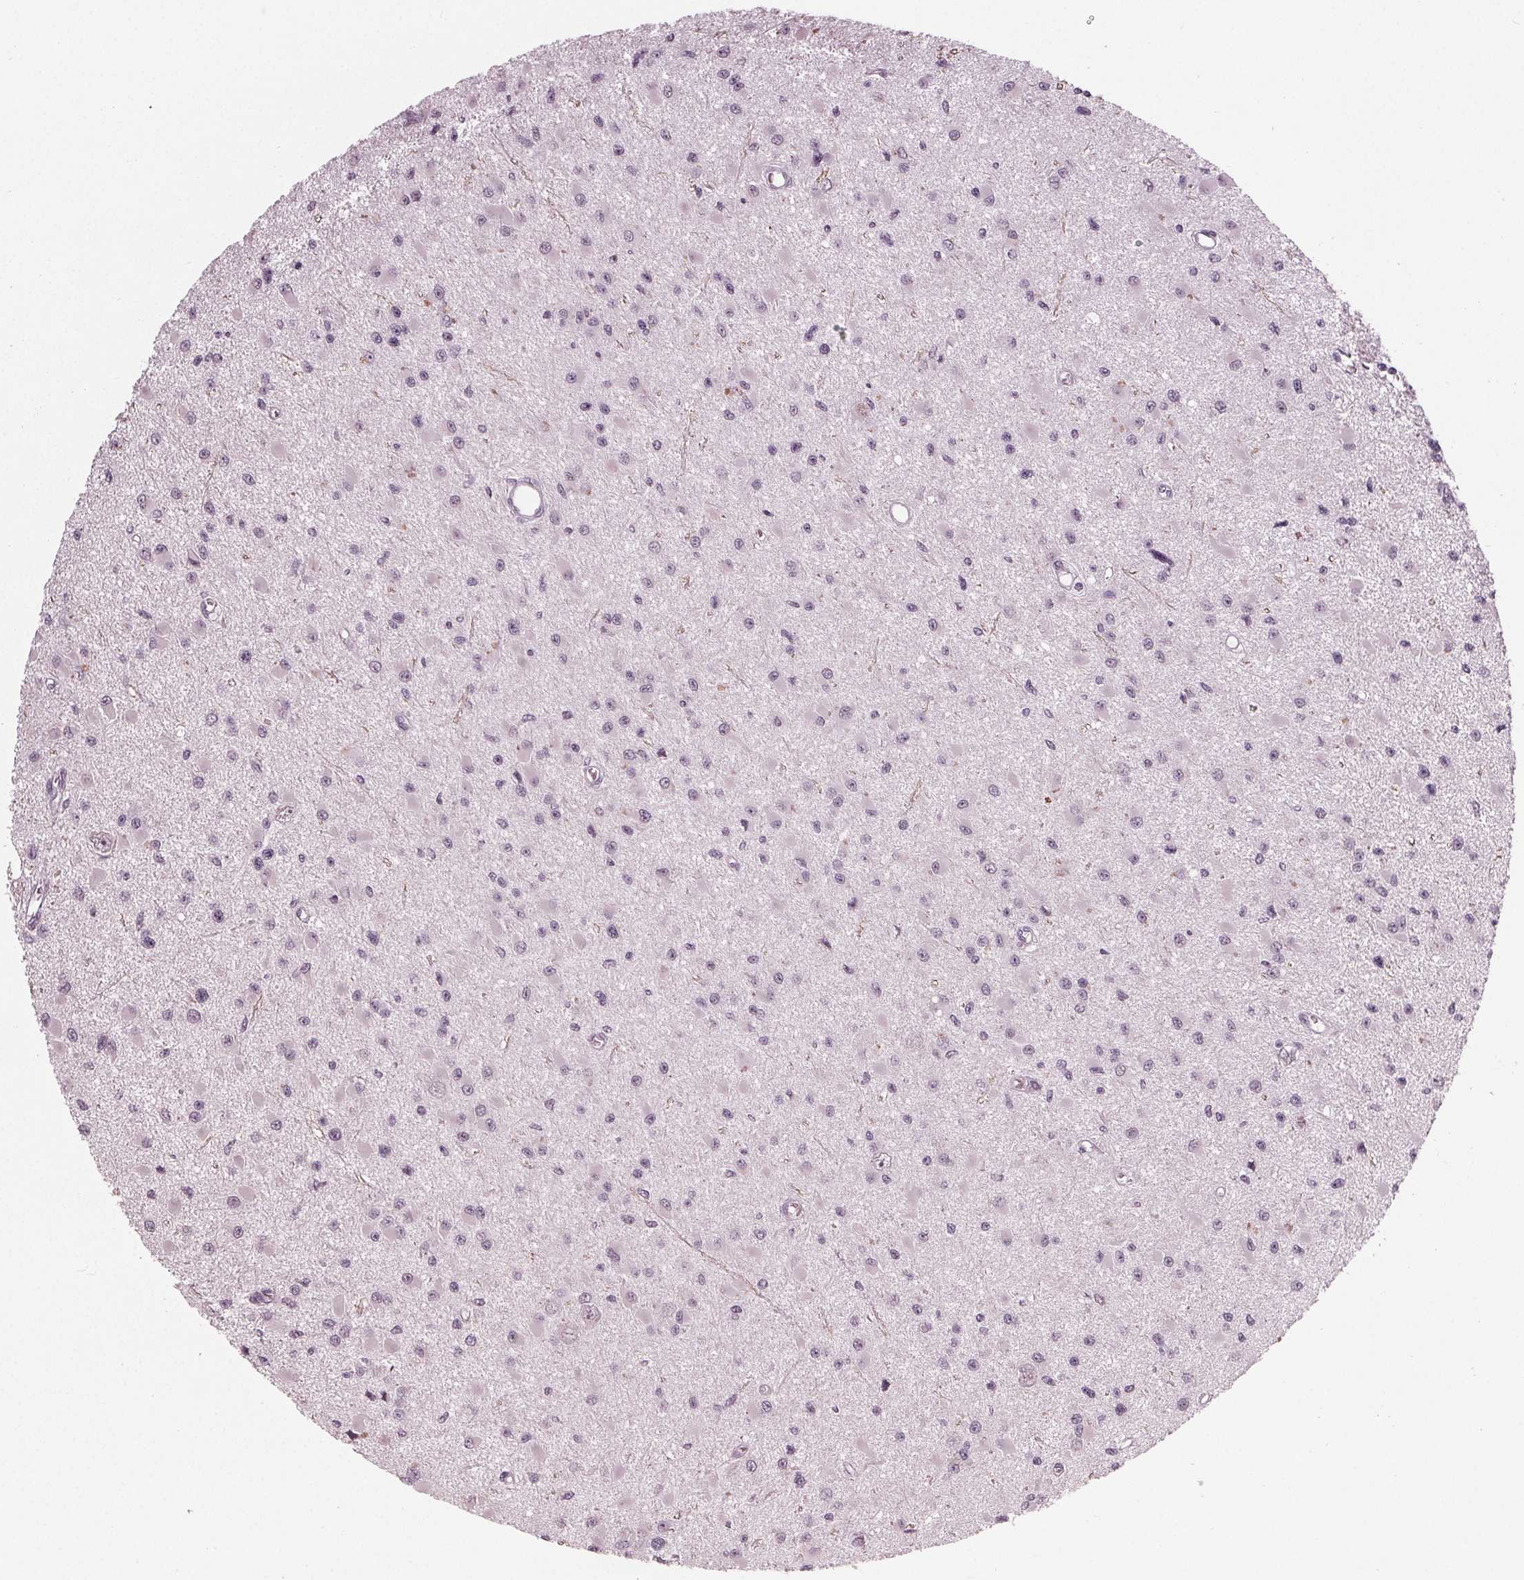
{"staining": {"intensity": "negative", "quantity": "none", "location": "none"}, "tissue": "glioma", "cell_type": "Tumor cells", "image_type": "cancer", "snomed": [{"axis": "morphology", "description": "Glioma, malignant, High grade"}, {"axis": "topography", "description": "Brain"}], "caption": "High power microscopy histopathology image of an IHC histopathology image of glioma, revealing no significant staining in tumor cells.", "gene": "ADPRHL1", "patient": {"sex": "male", "age": 54}}